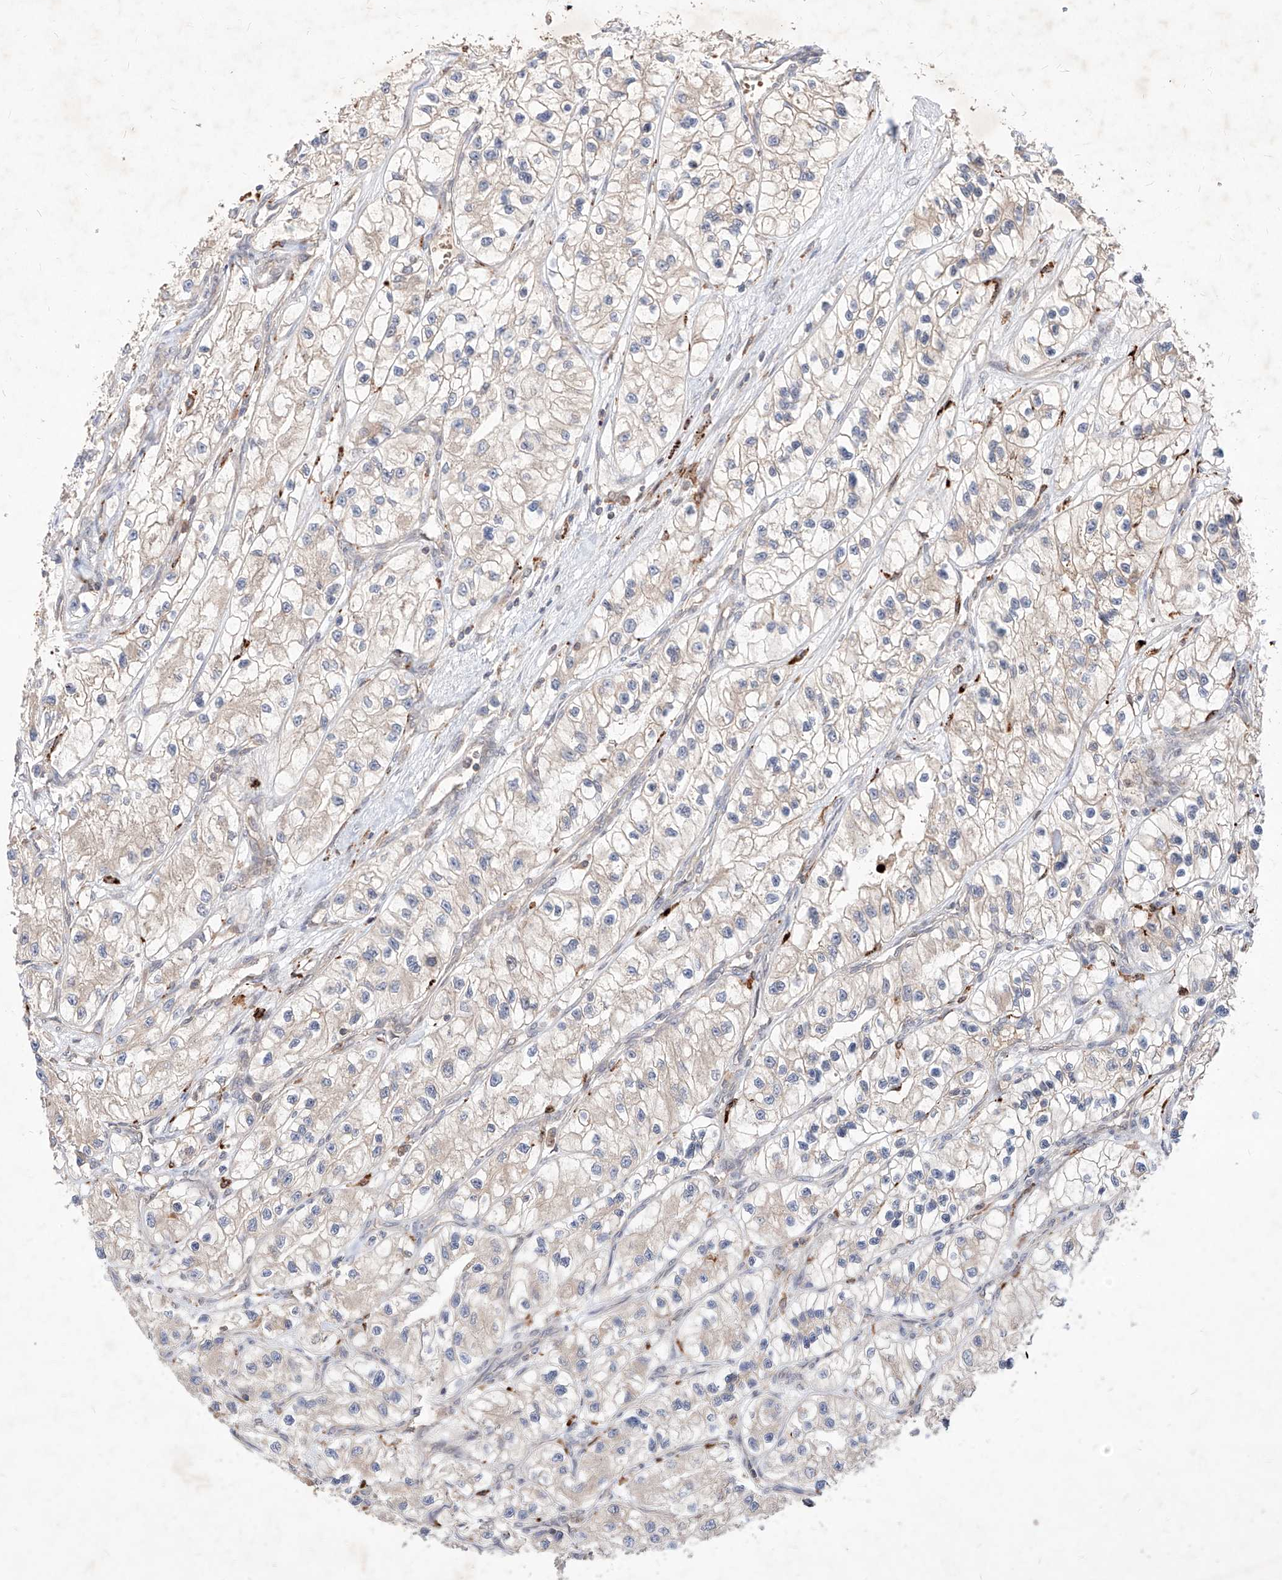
{"staining": {"intensity": "negative", "quantity": "none", "location": "none"}, "tissue": "renal cancer", "cell_type": "Tumor cells", "image_type": "cancer", "snomed": [{"axis": "morphology", "description": "Adenocarcinoma, NOS"}, {"axis": "topography", "description": "Kidney"}], "caption": "Immunohistochemistry image of renal cancer (adenocarcinoma) stained for a protein (brown), which reveals no positivity in tumor cells.", "gene": "TSNAX", "patient": {"sex": "female", "age": 57}}